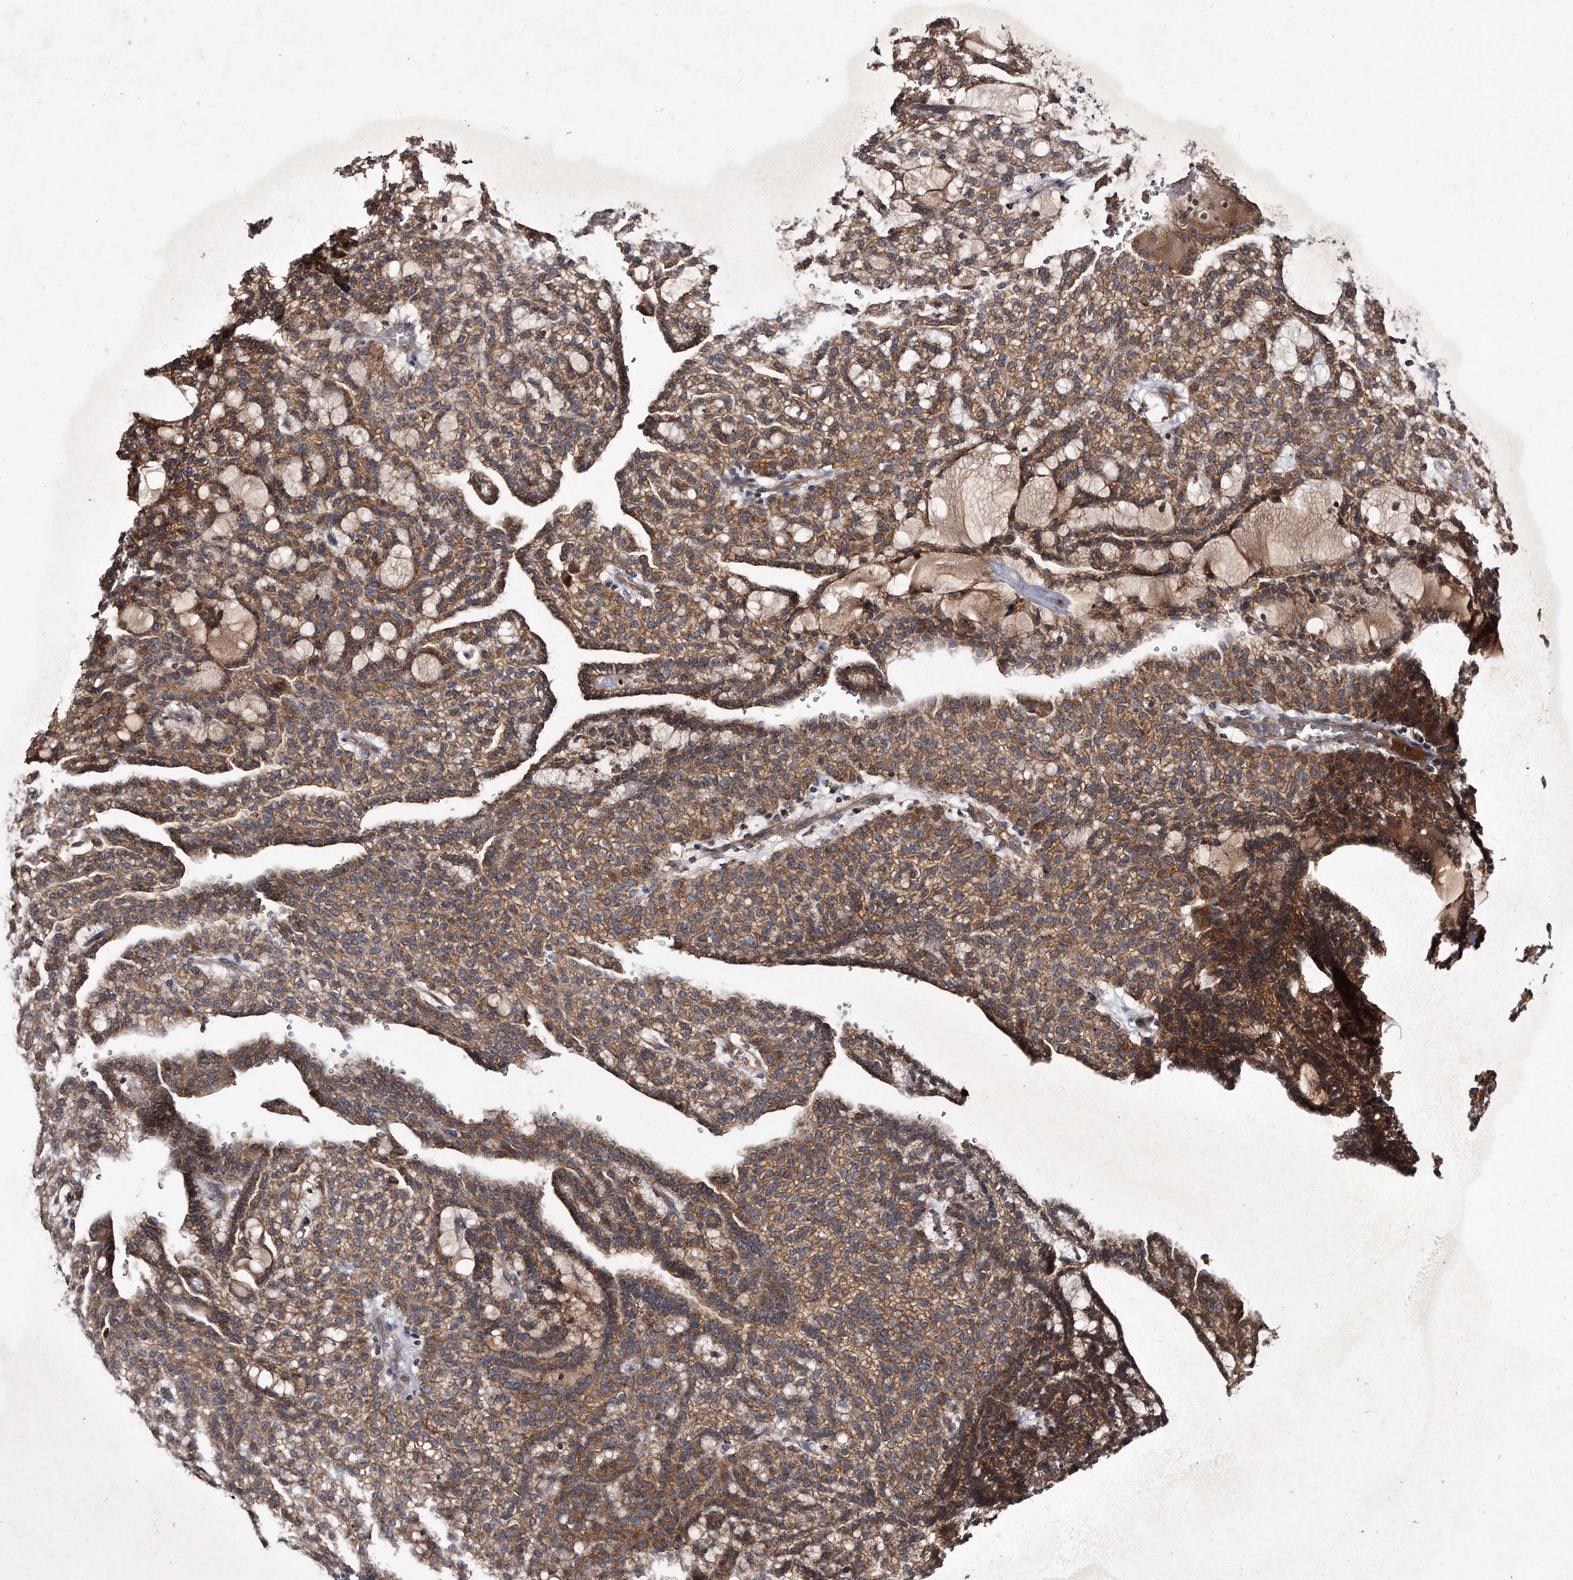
{"staining": {"intensity": "moderate", "quantity": ">75%", "location": "cytoplasmic/membranous"}, "tissue": "renal cancer", "cell_type": "Tumor cells", "image_type": "cancer", "snomed": [{"axis": "morphology", "description": "Adenocarcinoma, NOS"}, {"axis": "topography", "description": "Kidney"}], "caption": "Renal adenocarcinoma stained with DAB (3,3'-diaminobenzidine) immunohistochemistry (IHC) demonstrates medium levels of moderate cytoplasmic/membranous positivity in about >75% of tumor cells.", "gene": "FAM136A", "patient": {"sex": "male", "age": 63}}